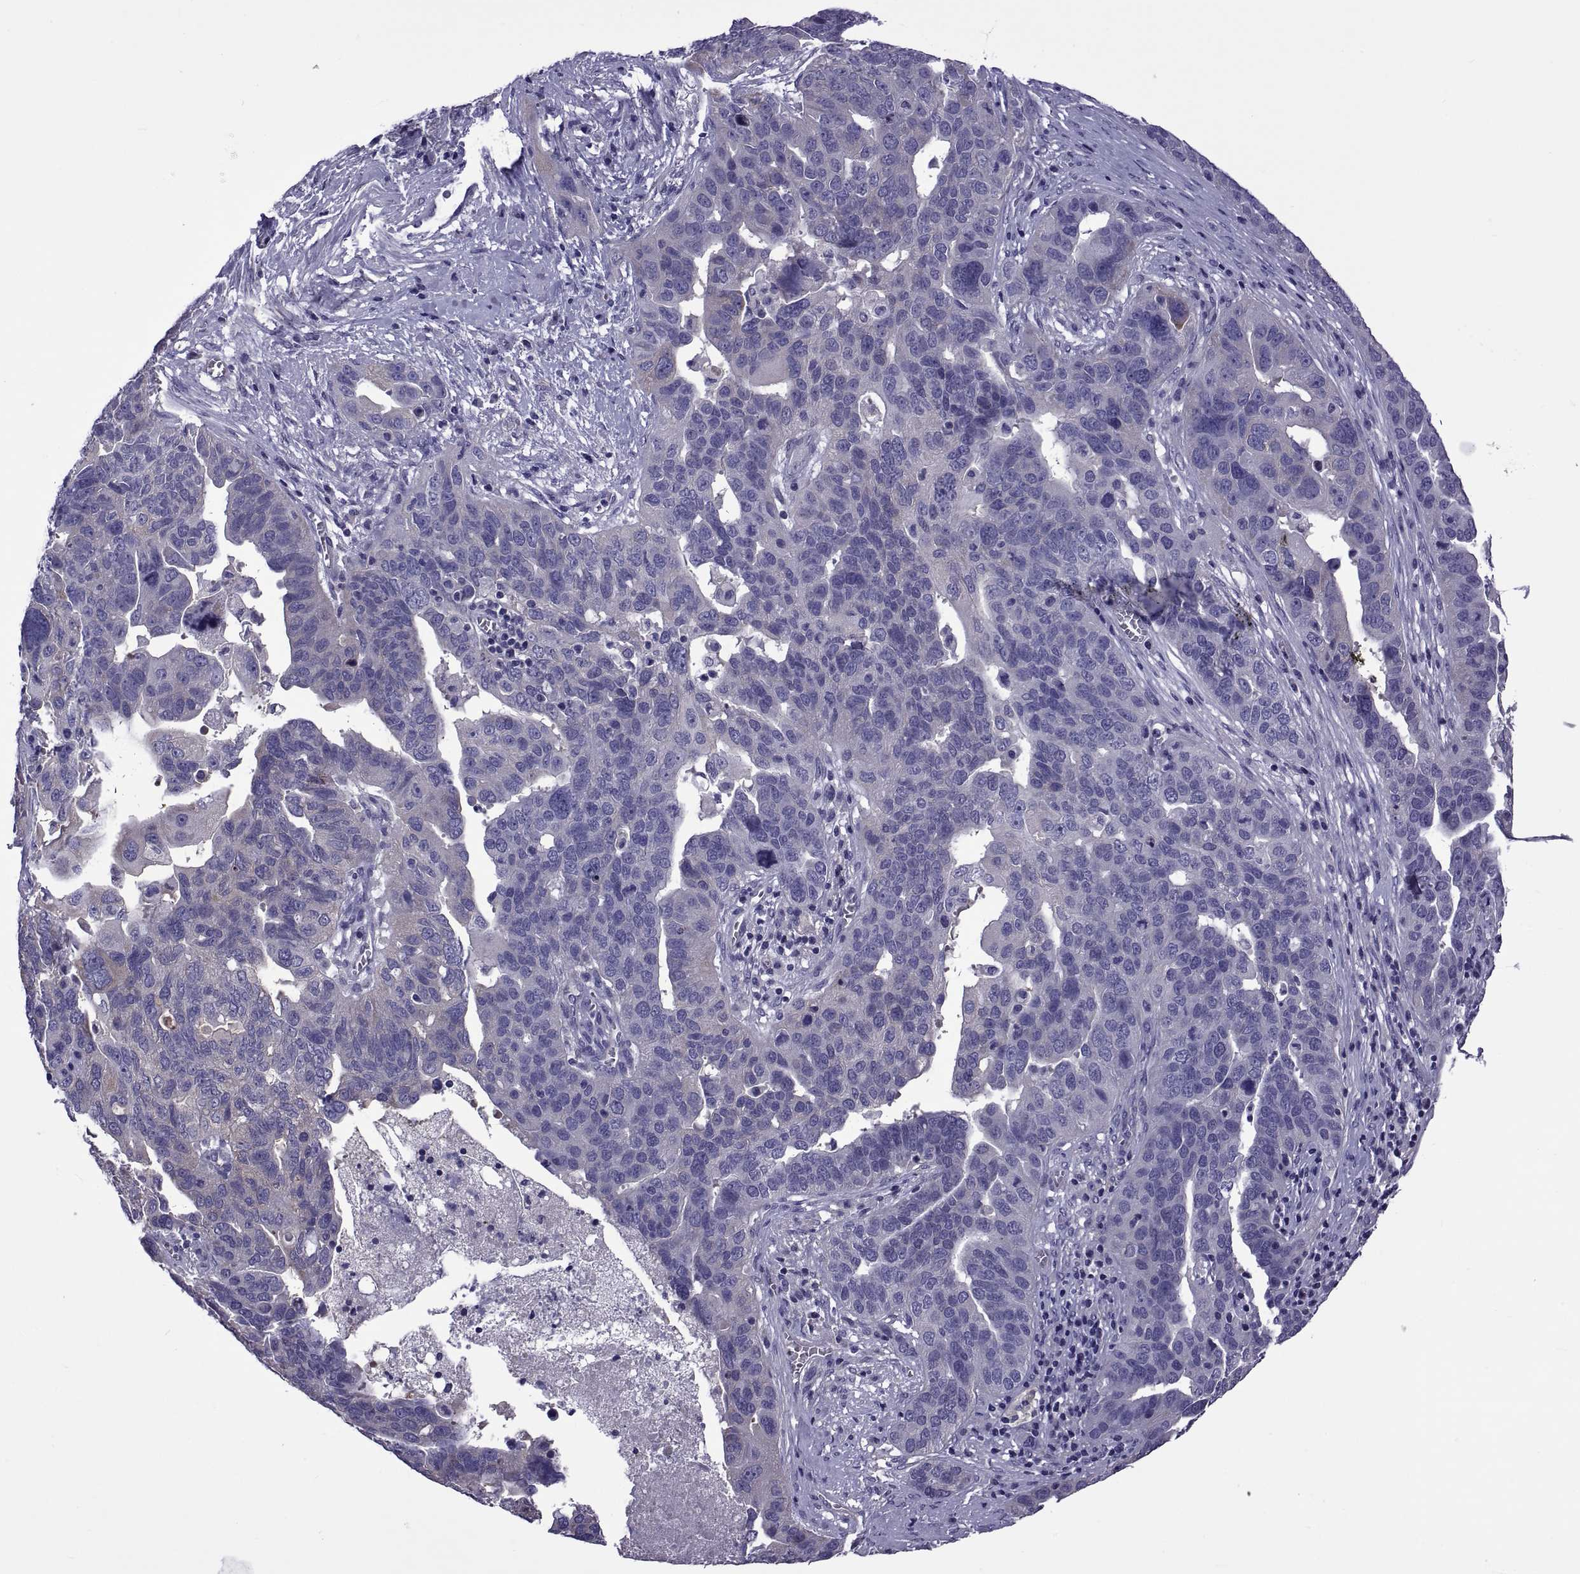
{"staining": {"intensity": "negative", "quantity": "none", "location": "none"}, "tissue": "ovarian cancer", "cell_type": "Tumor cells", "image_type": "cancer", "snomed": [{"axis": "morphology", "description": "Carcinoma, endometroid"}, {"axis": "topography", "description": "Soft tissue"}, {"axis": "topography", "description": "Ovary"}], "caption": "Histopathology image shows no protein expression in tumor cells of ovarian endometroid carcinoma tissue. The staining is performed using DAB brown chromogen with nuclei counter-stained in using hematoxylin.", "gene": "TMC3", "patient": {"sex": "female", "age": 52}}